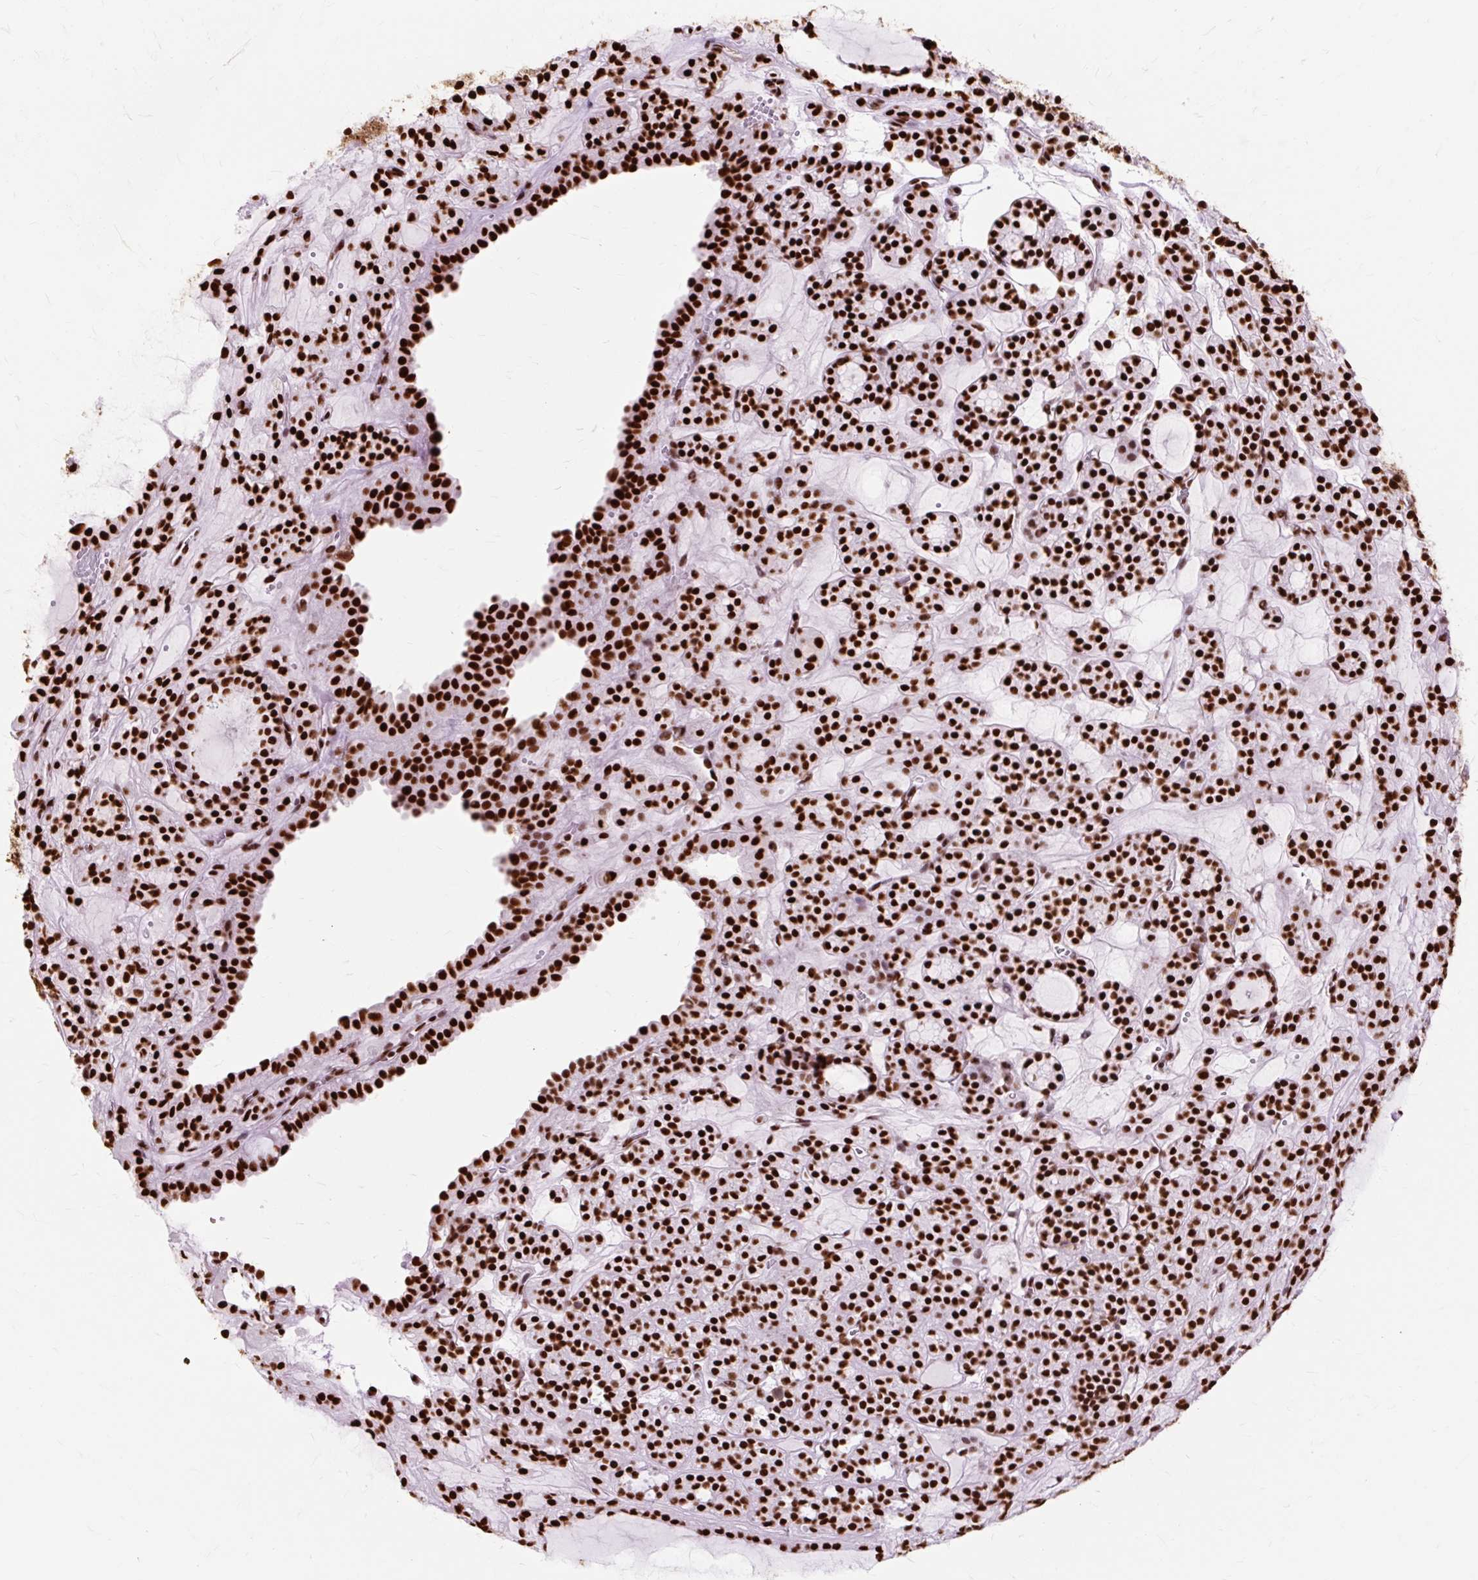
{"staining": {"intensity": "strong", "quantity": ">75%", "location": "nuclear"}, "tissue": "thyroid cancer", "cell_type": "Tumor cells", "image_type": "cancer", "snomed": [{"axis": "morphology", "description": "Follicular adenoma carcinoma, NOS"}, {"axis": "topography", "description": "Thyroid gland"}], "caption": "The image exhibits immunohistochemical staining of thyroid cancer (follicular adenoma carcinoma). There is strong nuclear expression is present in approximately >75% of tumor cells.", "gene": "XRCC6", "patient": {"sex": "female", "age": 63}}